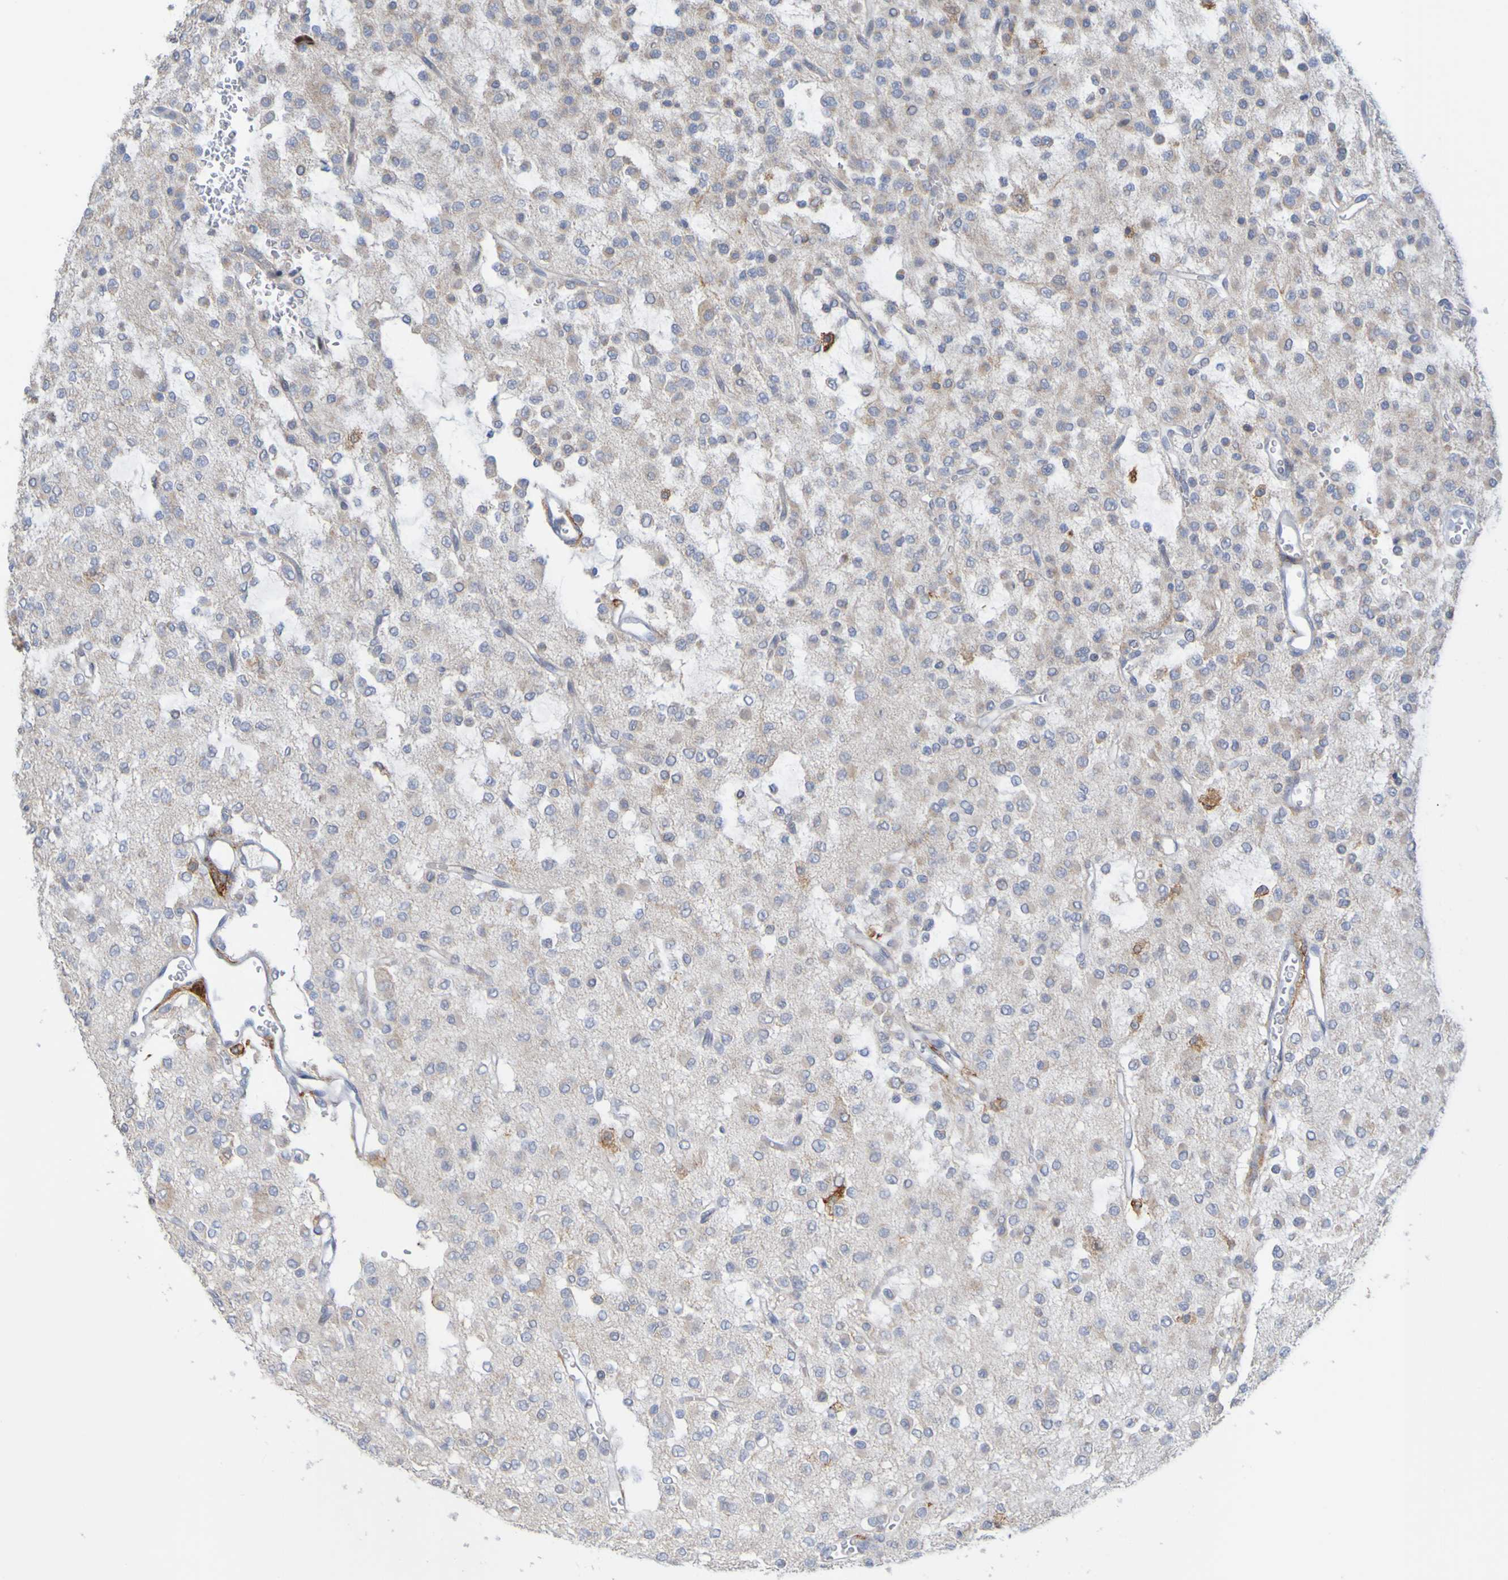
{"staining": {"intensity": "weak", "quantity": "<25%", "location": "cytoplasmic/membranous"}, "tissue": "glioma", "cell_type": "Tumor cells", "image_type": "cancer", "snomed": [{"axis": "morphology", "description": "Glioma, malignant, Low grade"}, {"axis": "topography", "description": "Brain"}], "caption": "Immunohistochemistry (IHC) photomicrograph of human glioma stained for a protein (brown), which shows no positivity in tumor cells.", "gene": "LILRB5", "patient": {"sex": "male", "age": 38}}